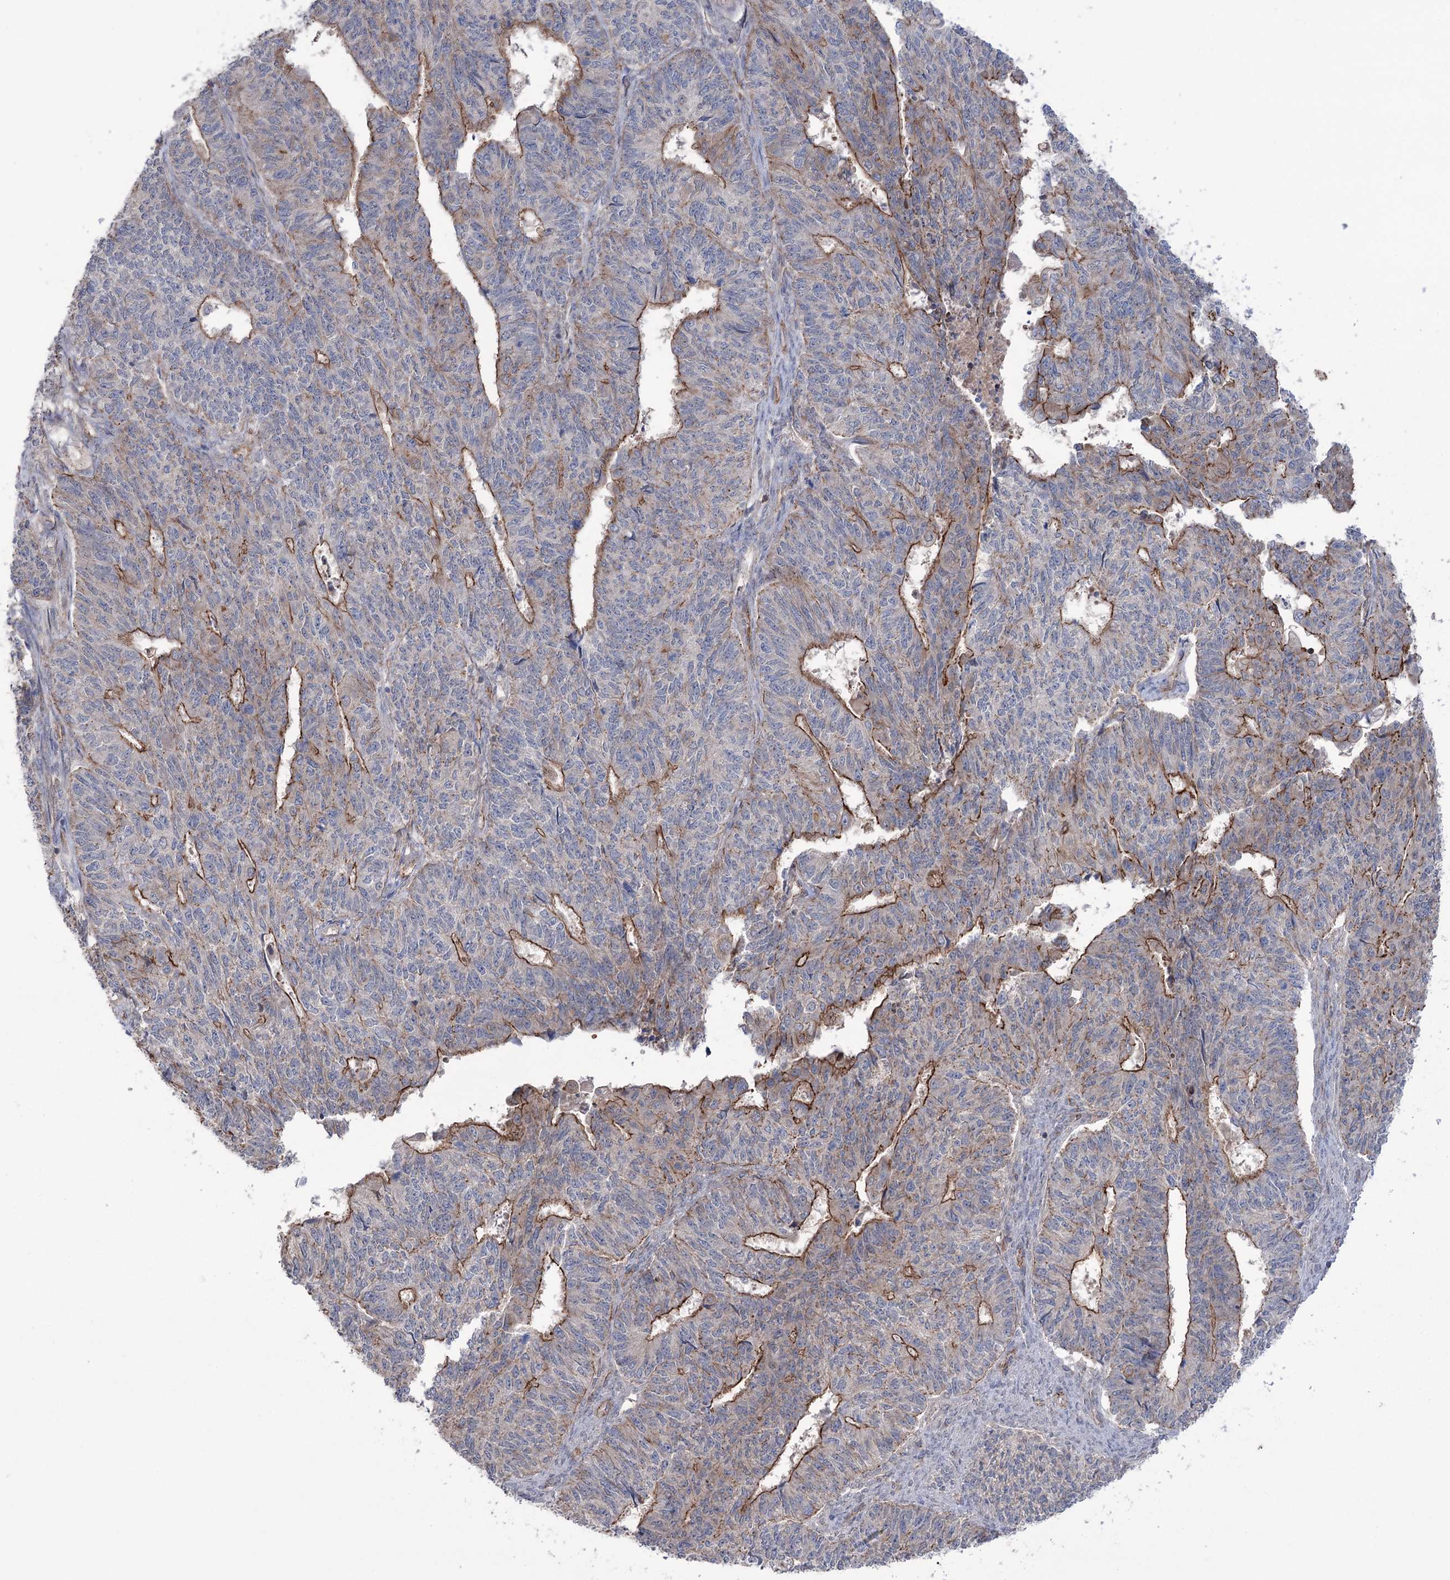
{"staining": {"intensity": "moderate", "quantity": "<25%", "location": "cytoplasmic/membranous"}, "tissue": "endometrial cancer", "cell_type": "Tumor cells", "image_type": "cancer", "snomed": [{"axis": "morphology", "description": "Adenocarcinoma, NOS"}, {"axis": "topography", "description": "Endometrium"}], "caption": "Immunohistochemical staining of endometrial cancer (adenocarcinoma) displays moderate cytoplasmic/membranous protein staining in about <25% of tumor cells.", "gene": "TRIM71", "patient": {"sex": "female", "age": 32}}